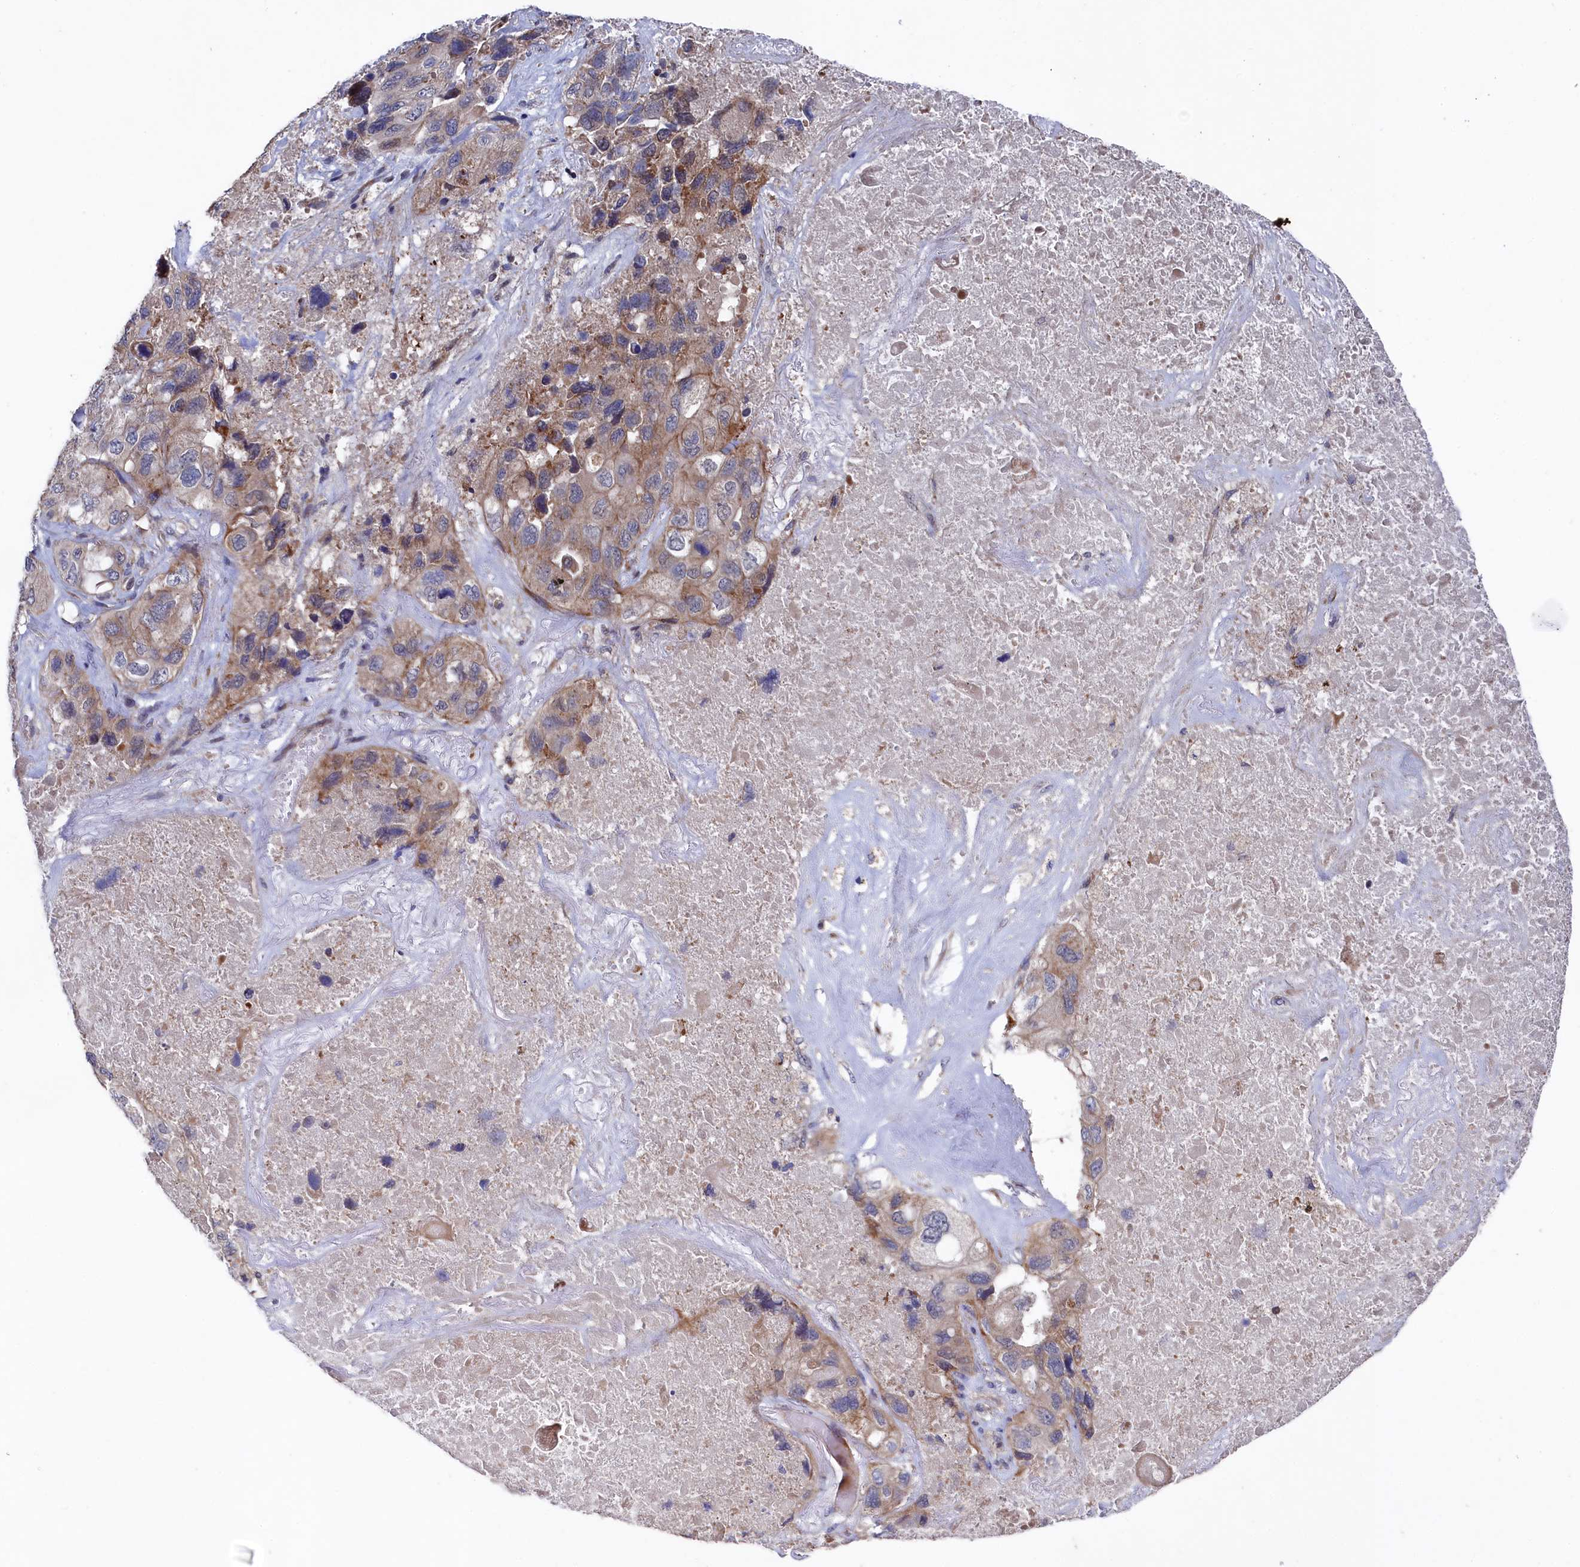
{"staining": {"intensity": "moderate", "quantity": "<25%", "location": "cytoplasmic/membranous"}, "tissue": "lung cancer", "cell_type": "Tumor cells", "image_type": "cancer", "snomed": [{"axis": "morphology", "description": "Squamous cell carcinoma, NOS"}, {"axis": "topography", "description": "Lung"}], "caption": "This histopathology image shows lung cancer stained with immunohistochemistry (IHC) to label a protein in brown. The cytoplasmic/membranous of tumor cells show moderate positivity for the protein. Nuclei are counter-stained blue.", "gene": "SUPV3L1", "patient": {"sex": "female", "age": 73}}